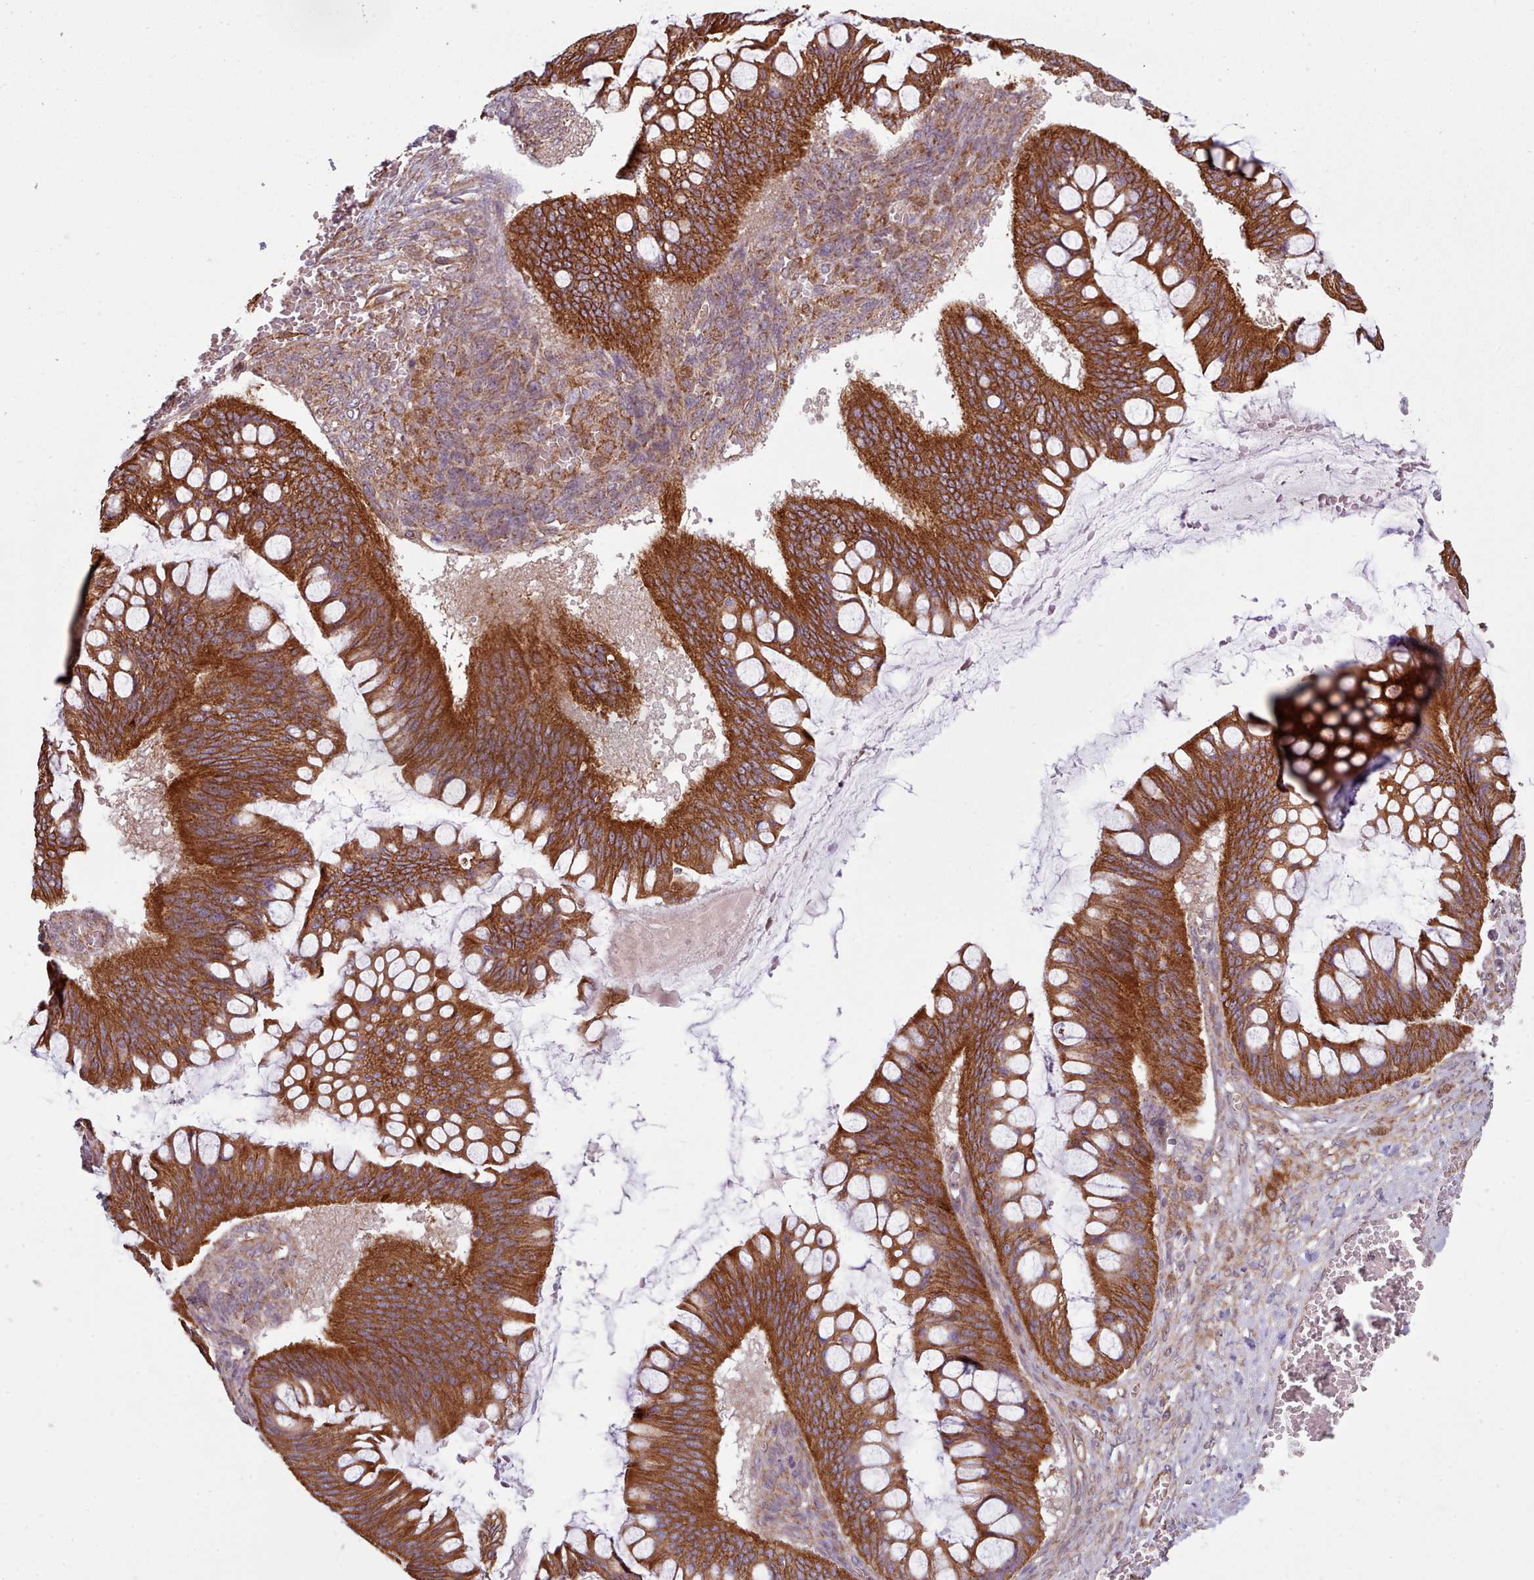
{"staining": {"intensity": "strong", "quantity": ">75%", "location": "cytoplasmic/membranous"}, "tissue": "ovarian cancer", "cell_type": "Tumor cells", "image_type": "cancer", "snomed": [{"axis": "morphology", "description": "Cystadenocarcinoma, mucinous, NOS"}, {"axis": "topography", "description": "Ovary"}], "caption": "Brown immunohistochemical staining in human ovarian cancer demonstrates strong cytoplasmic/membranous expression in approximately >75% of tumor cells.", "gene": "MRPL46", "patient": {"sex": "female", "age": 73}}